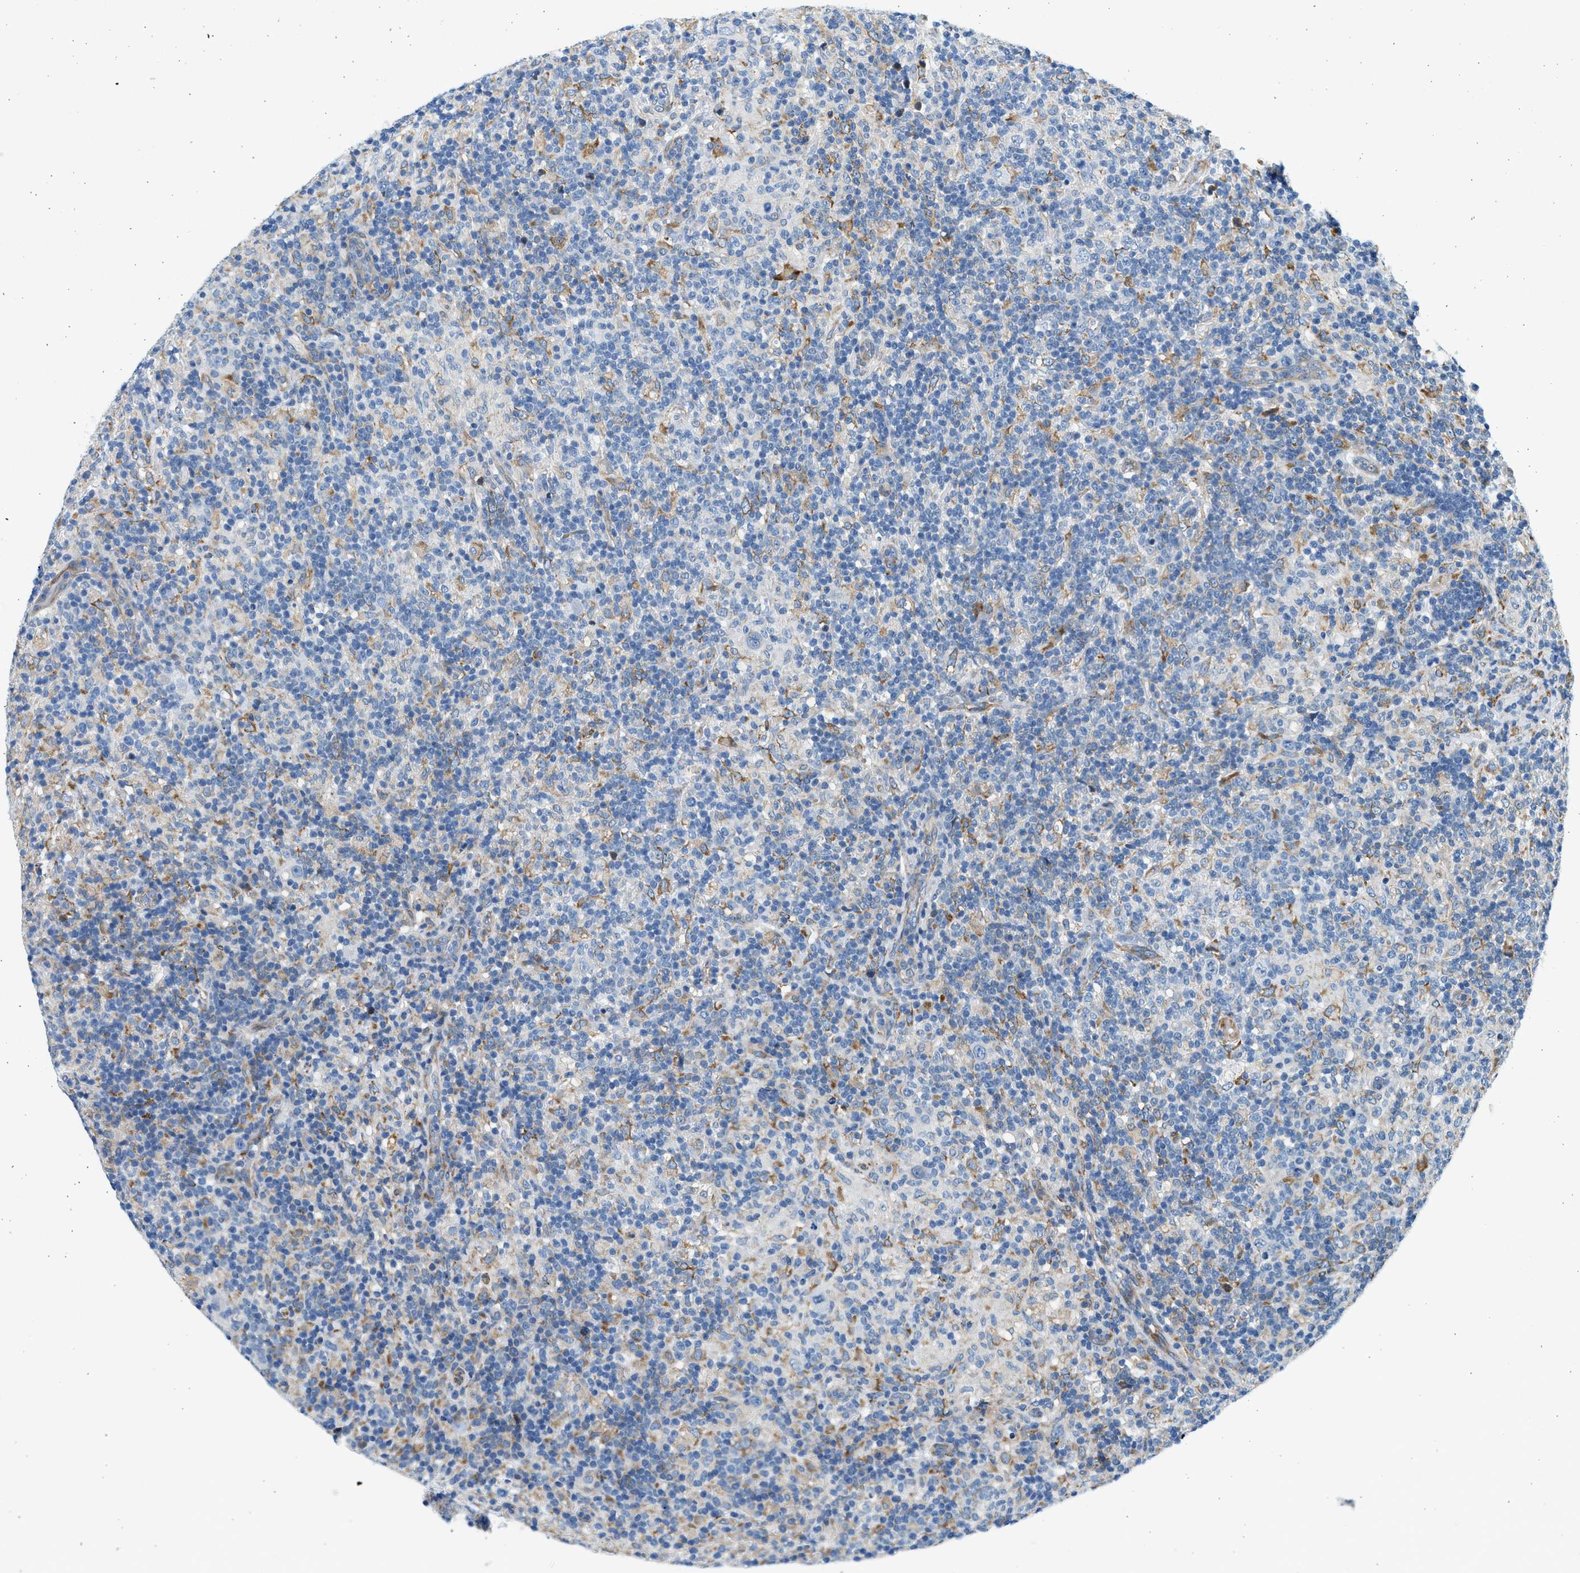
{"staining": {"intensity": "negative", "quantity": "none", "location": "none"}, "tissue": "lymphoma", "cell_type": "Tumor cells", "image_type": "cancer", "snomed": [{"axis": "morphology", "description": "Hodgkin's disease, NOS"}, {"axis": "topography", "description": "Lymph node"}], "caption": "DAB immunohistochemical staining of lymphoma reveals no significant positivity in tumor cells.", "gene": "CNTN6", "patient": {"sex": "male", "age": 70}}